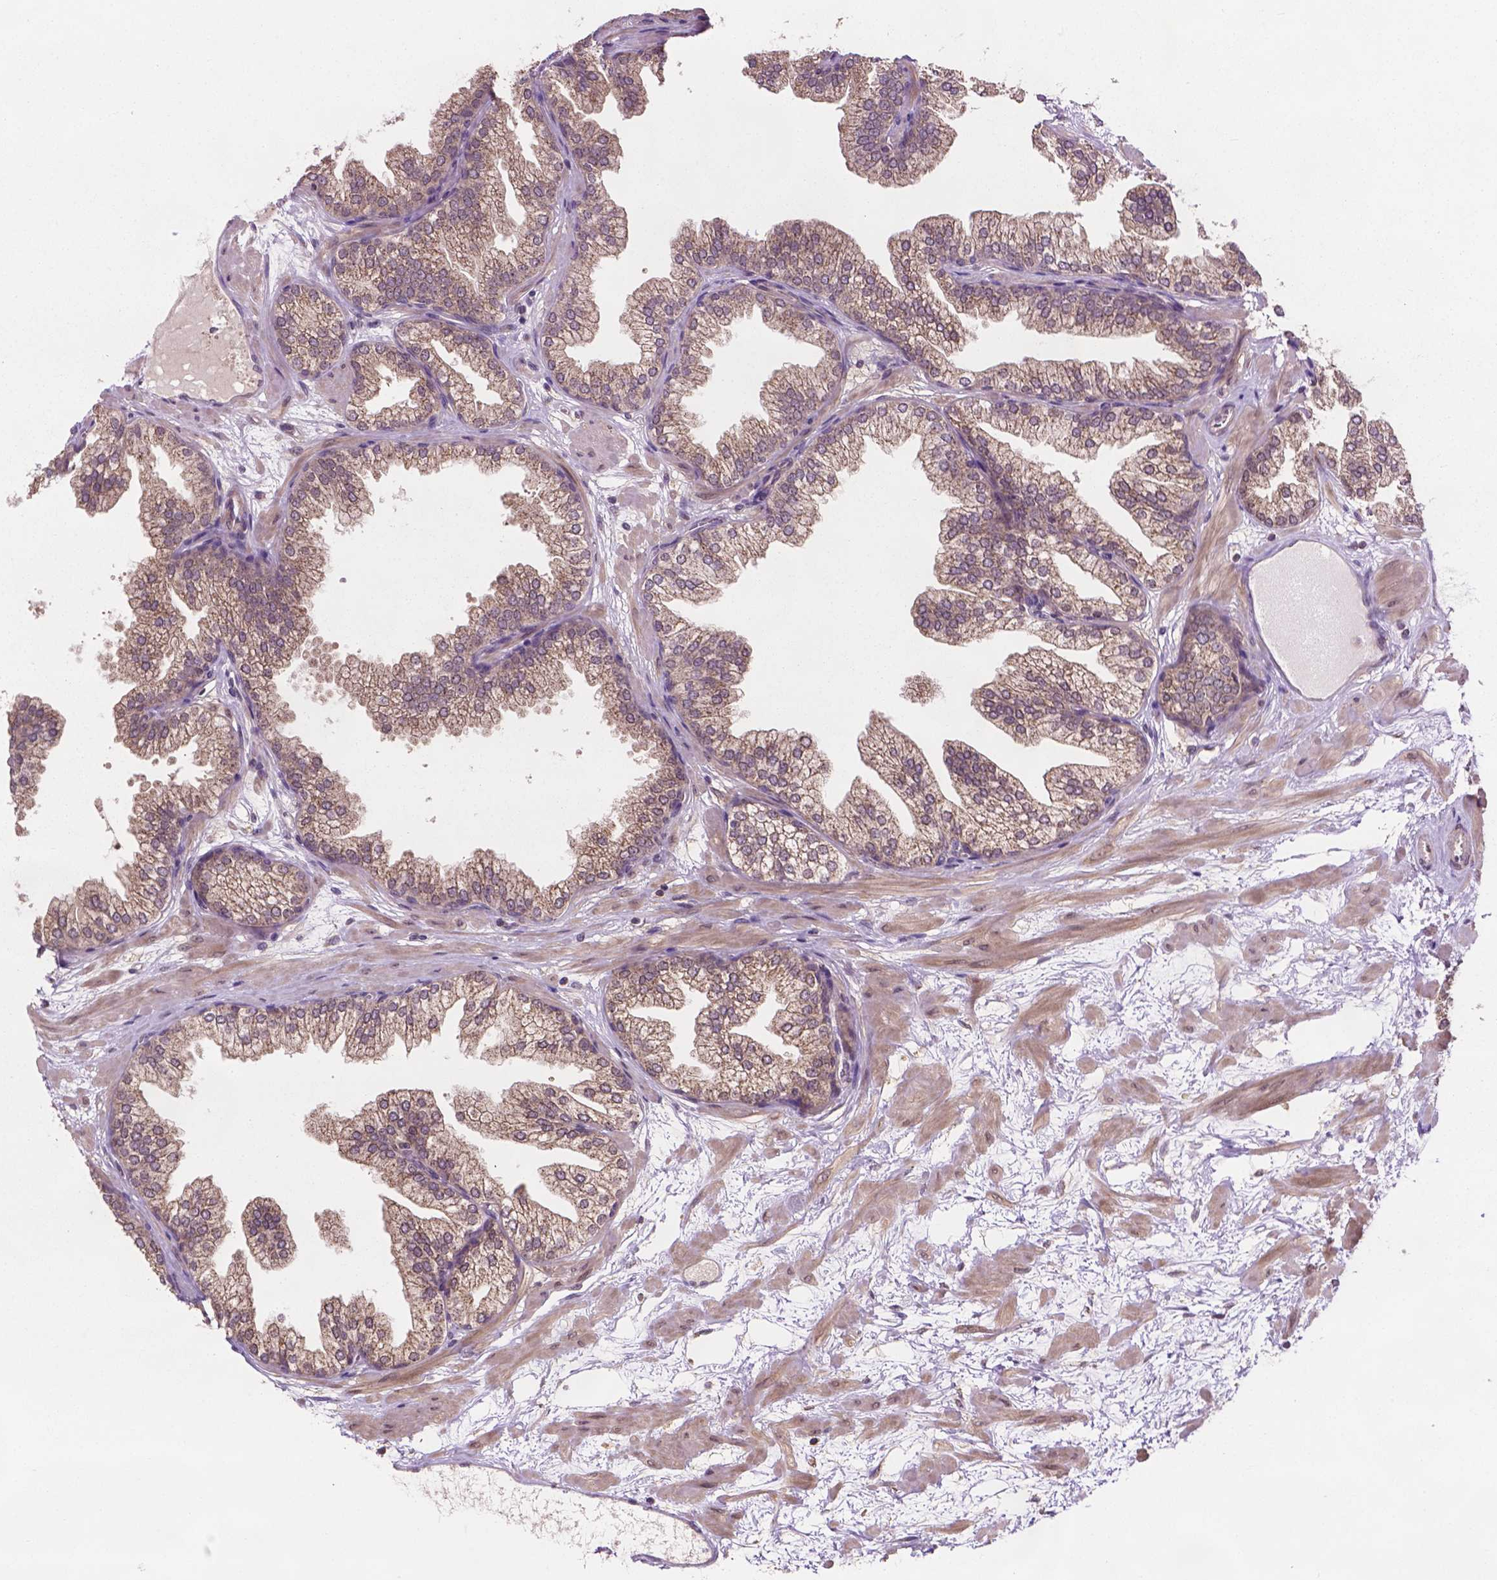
{"staining": {"intensity": "weak", "quantity": ">75%", "location": "cytoplasmic/membranous,nuclear"}, "tissue": "prostate", "cell_type": "Glandular cells", "image_type": "normal", "snomed": [{"axis": "morphology", "description": "Normal tissue, NOS"}, {"axis": "topography", "description": "Prostate"}], "caption": "DAB (3,3'-diaminobenzidine) immunohistochemical staining of unremarkable prostate displays weak cytoplasmic/membranous,nuclear protein expression in about >75% of glandular cells. The staining is performed using DAB brown chromogen to label protein expression. The nuclei are counter-stained blue using hematoxylin.", "gene": "PPP1CB", "patient": {"sex": "male", "age": 37}}